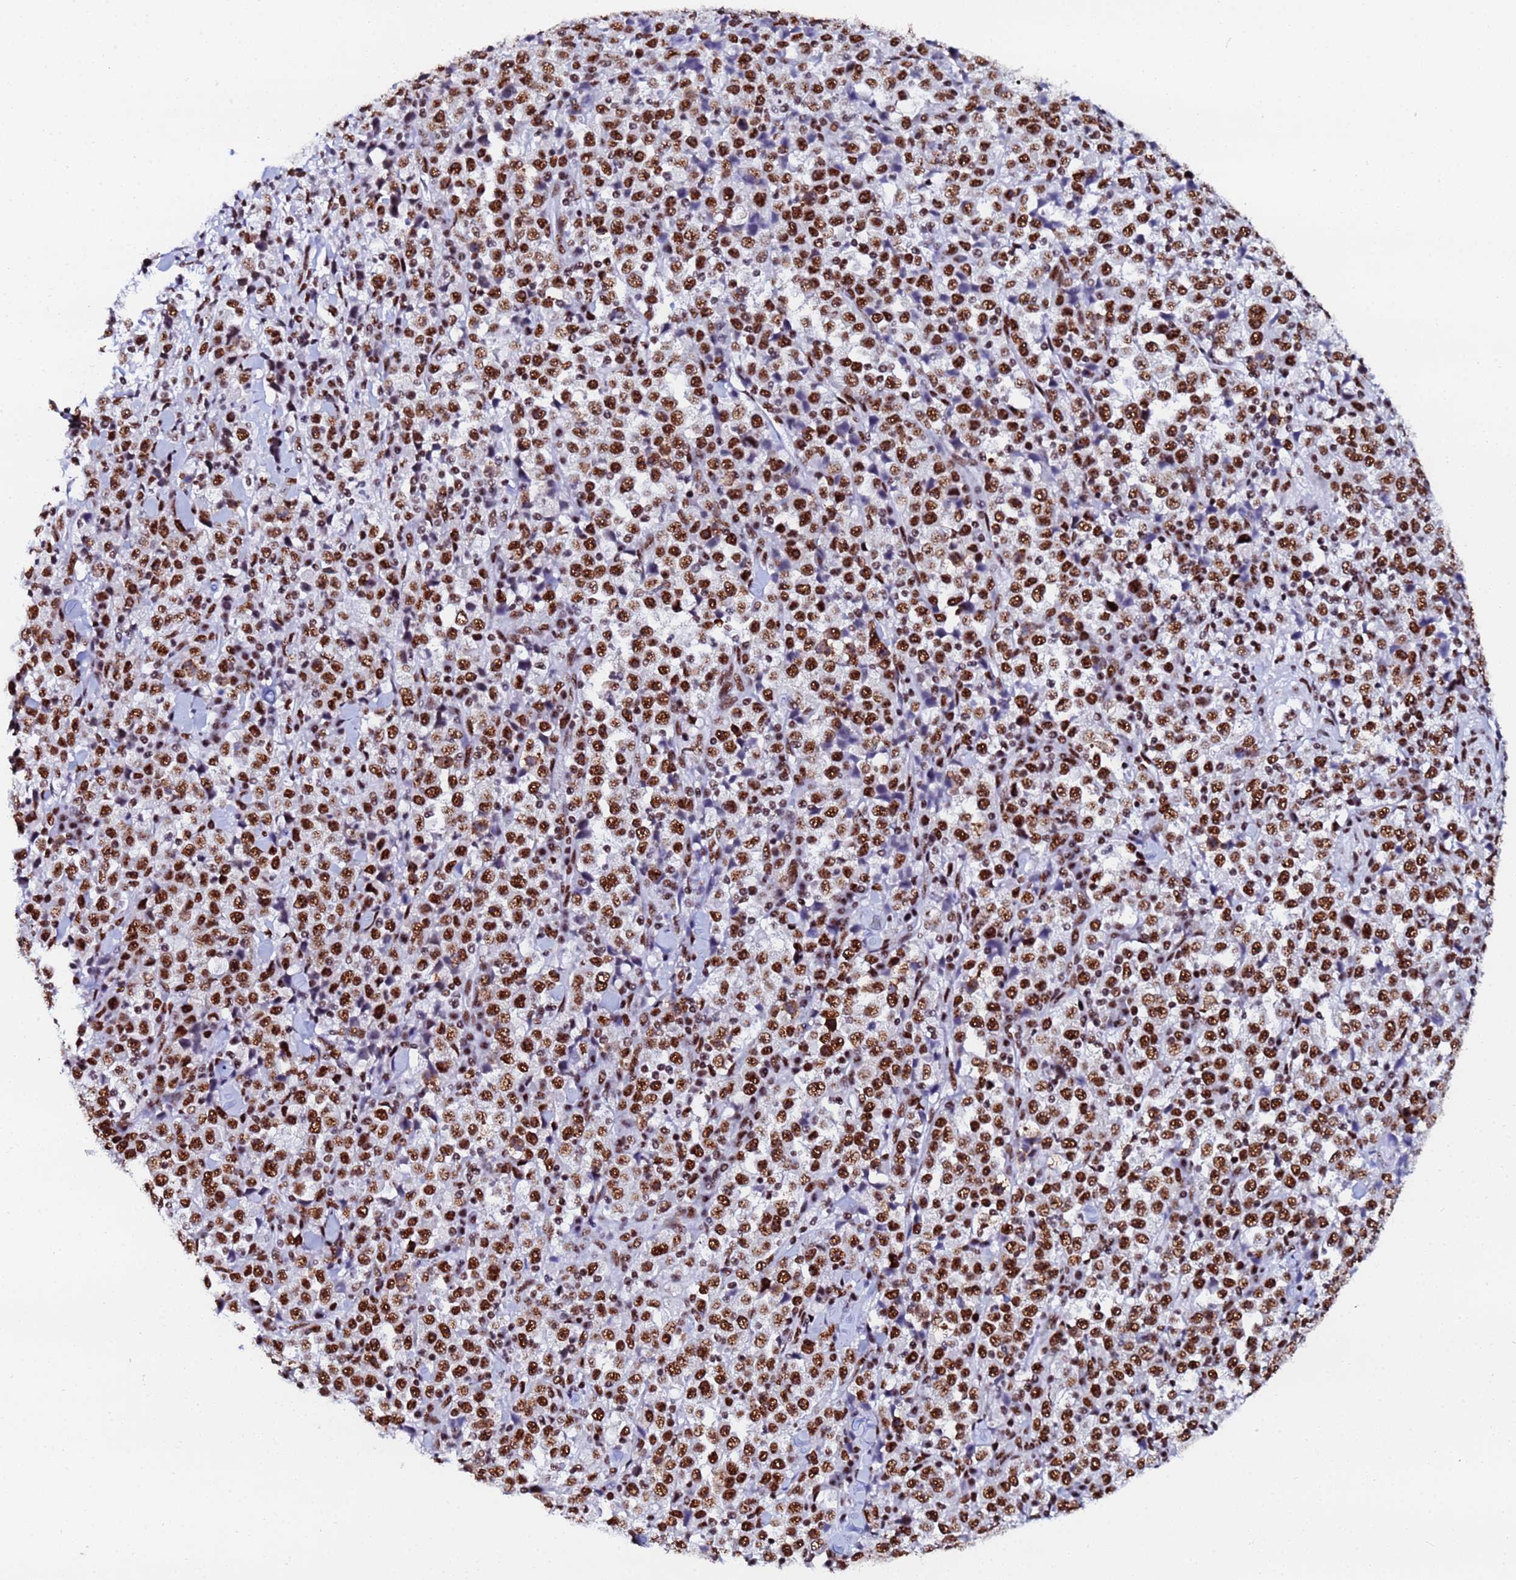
{"staining": {"intensity": "strong", "quantity": ">75%", "location": "nuclear"}, "tissue": "stomach cancer", "cell_type": "Tumor cells", "image_type": "cancer", "snomed": [{"axis": "morphology", "description": "Normal tissue, NOS"}, {"axis": "morphology", "description": "Adenocarcinoma, NOS"}, {"axis": "topography", "description": "Stomach, upper"}, {"axis": "topography", "description": "Stomach"}], "caption": "Immunohistochemical staining of human stomach adenocarcinoma reveals strong nuclear protein staining in about >75% of tumor cells.", "gene": "SNRPA1", "patient": {"sex": "male", "age": 59}}